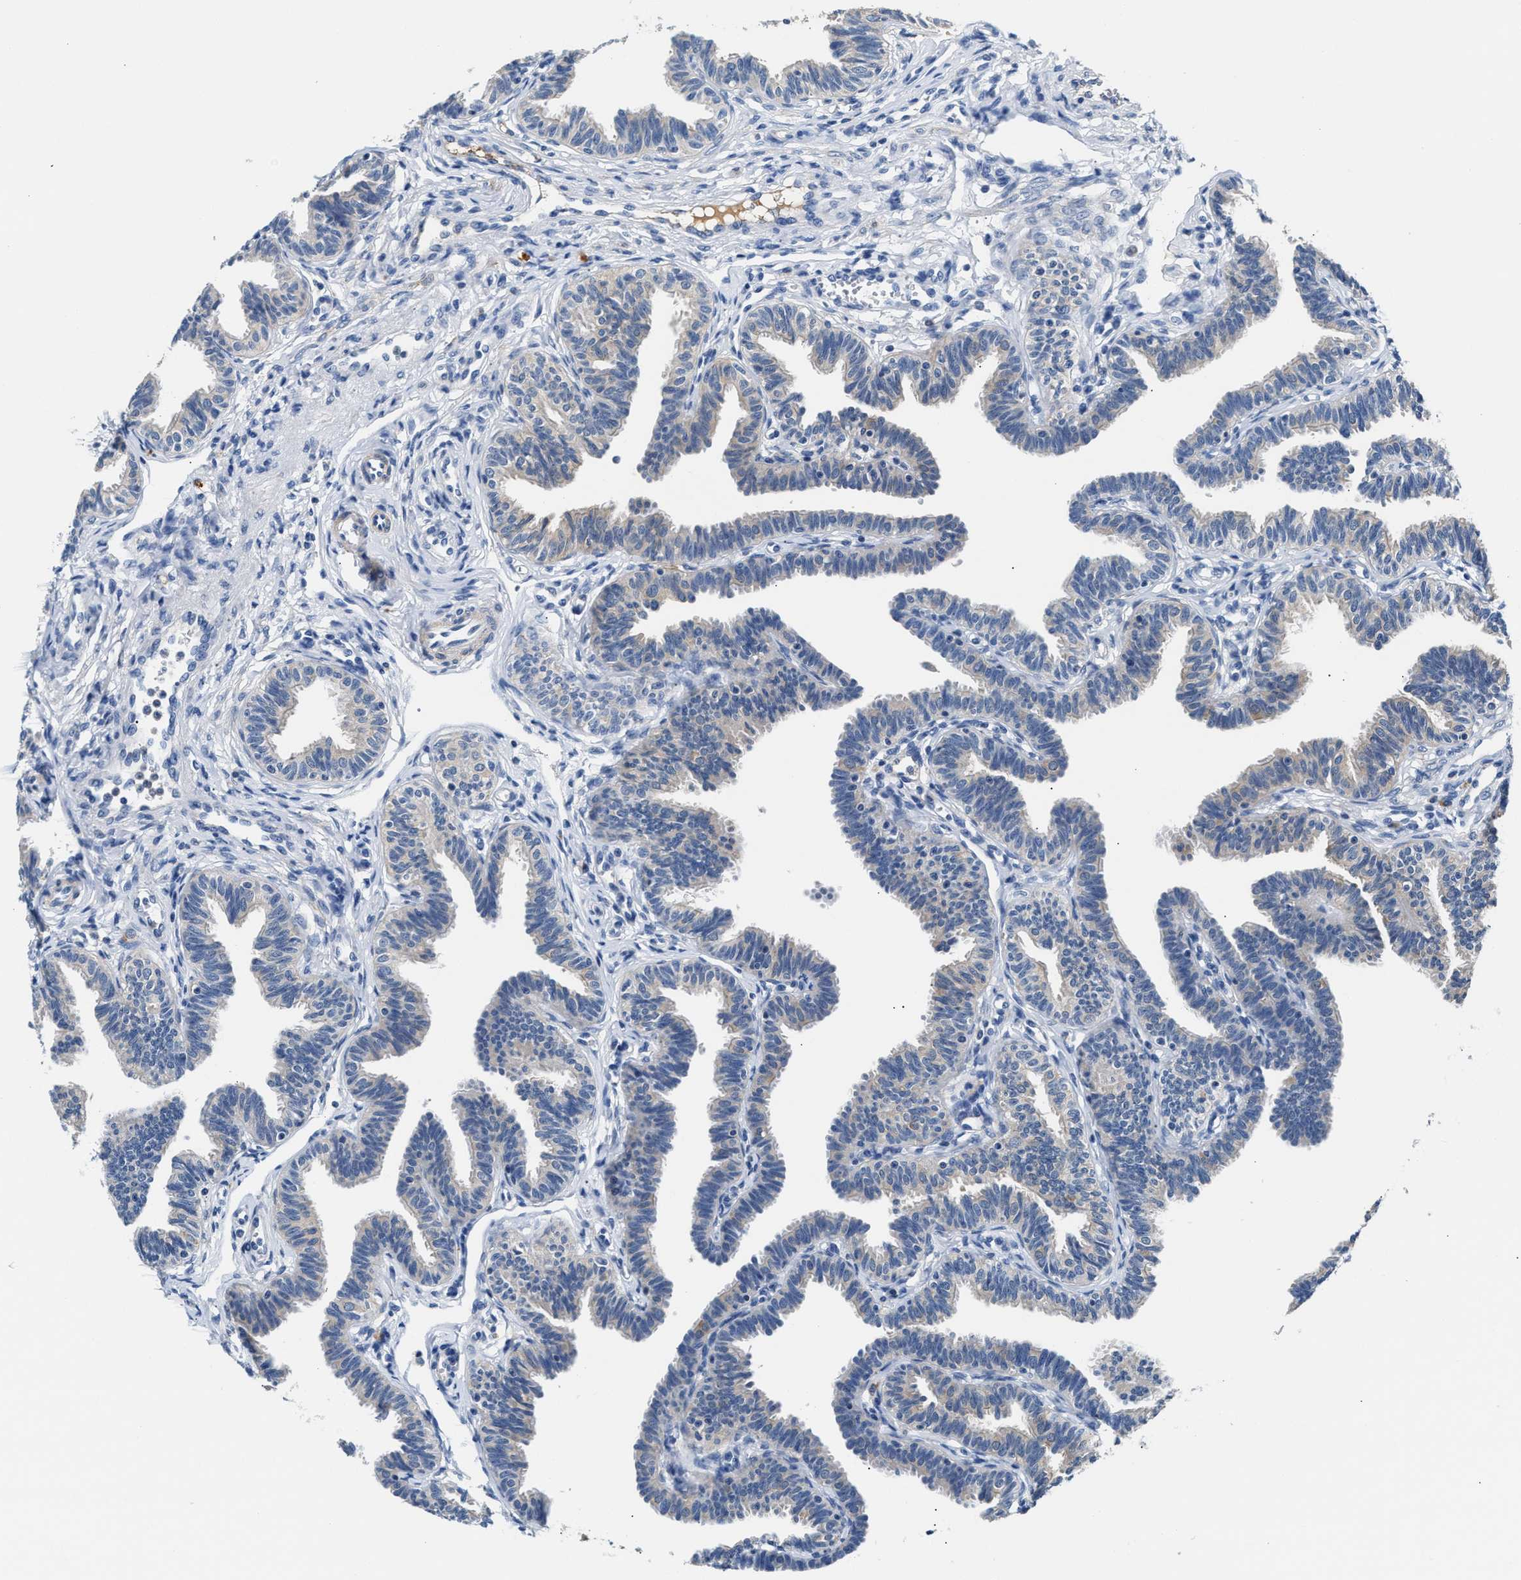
{"staining": {"intensity": "negative", "quantity": "none", "location": "none"}, "tissue": "fallopian tube", "cell_type": "Glandular cells", "image_type": "normal", "snomed": [{"axis": "morphology", "description": "Normal tissue, NOS"}, {"axis": "topography", "description": "Fallopian tube"}, {"axis": "topography", "description": "Ovary"}], "caption": "Immunohistochemistry image of unremarkable human fallopian tube stained for a protein (brown), which reveals no expression in glandular cells.", "gene": "TUT7", "patient": {"sex": "female", "age": 23}}